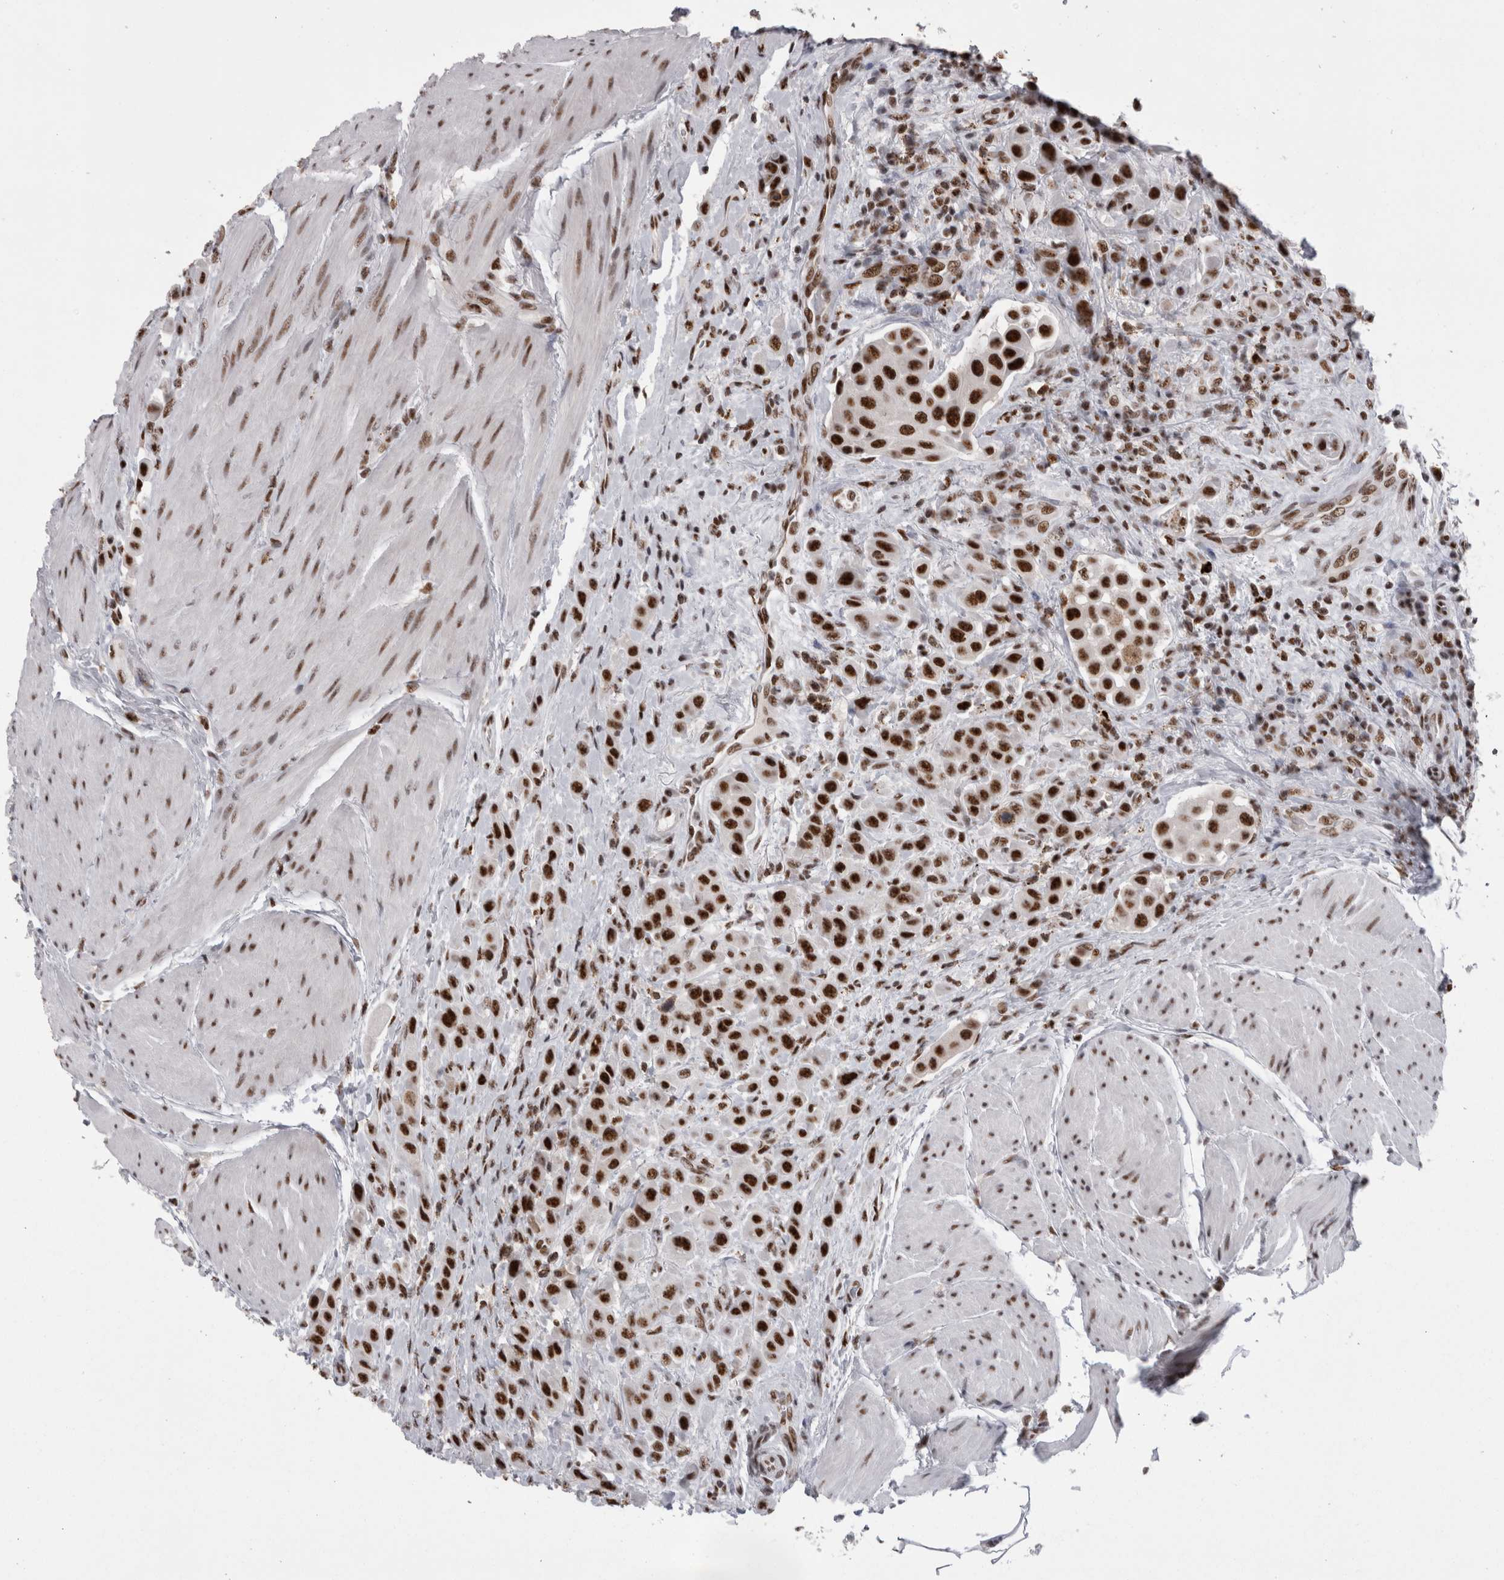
{"staining": {"intensity": "strong", "quantity": ">75%", "location": "nuclear"}, "tissue": "urothelial cancer", "cell_type": "Tumor cells", "image_type": "cancer", "snomed": [{"axis": "morphology", "description": "Urothelial carcinoma, High grade"}, {"axis": "topography", "description": "Urinary bladder"}], "caption": "Urothelial cancer tissue displays strong nuclear positivity in approximately >75% of tumor cells (DAB IHC, brown staining for protein, blue staining for nuclei).", "gene": "SNRNP40", "patient": {"sex": "male", "age": 50}}